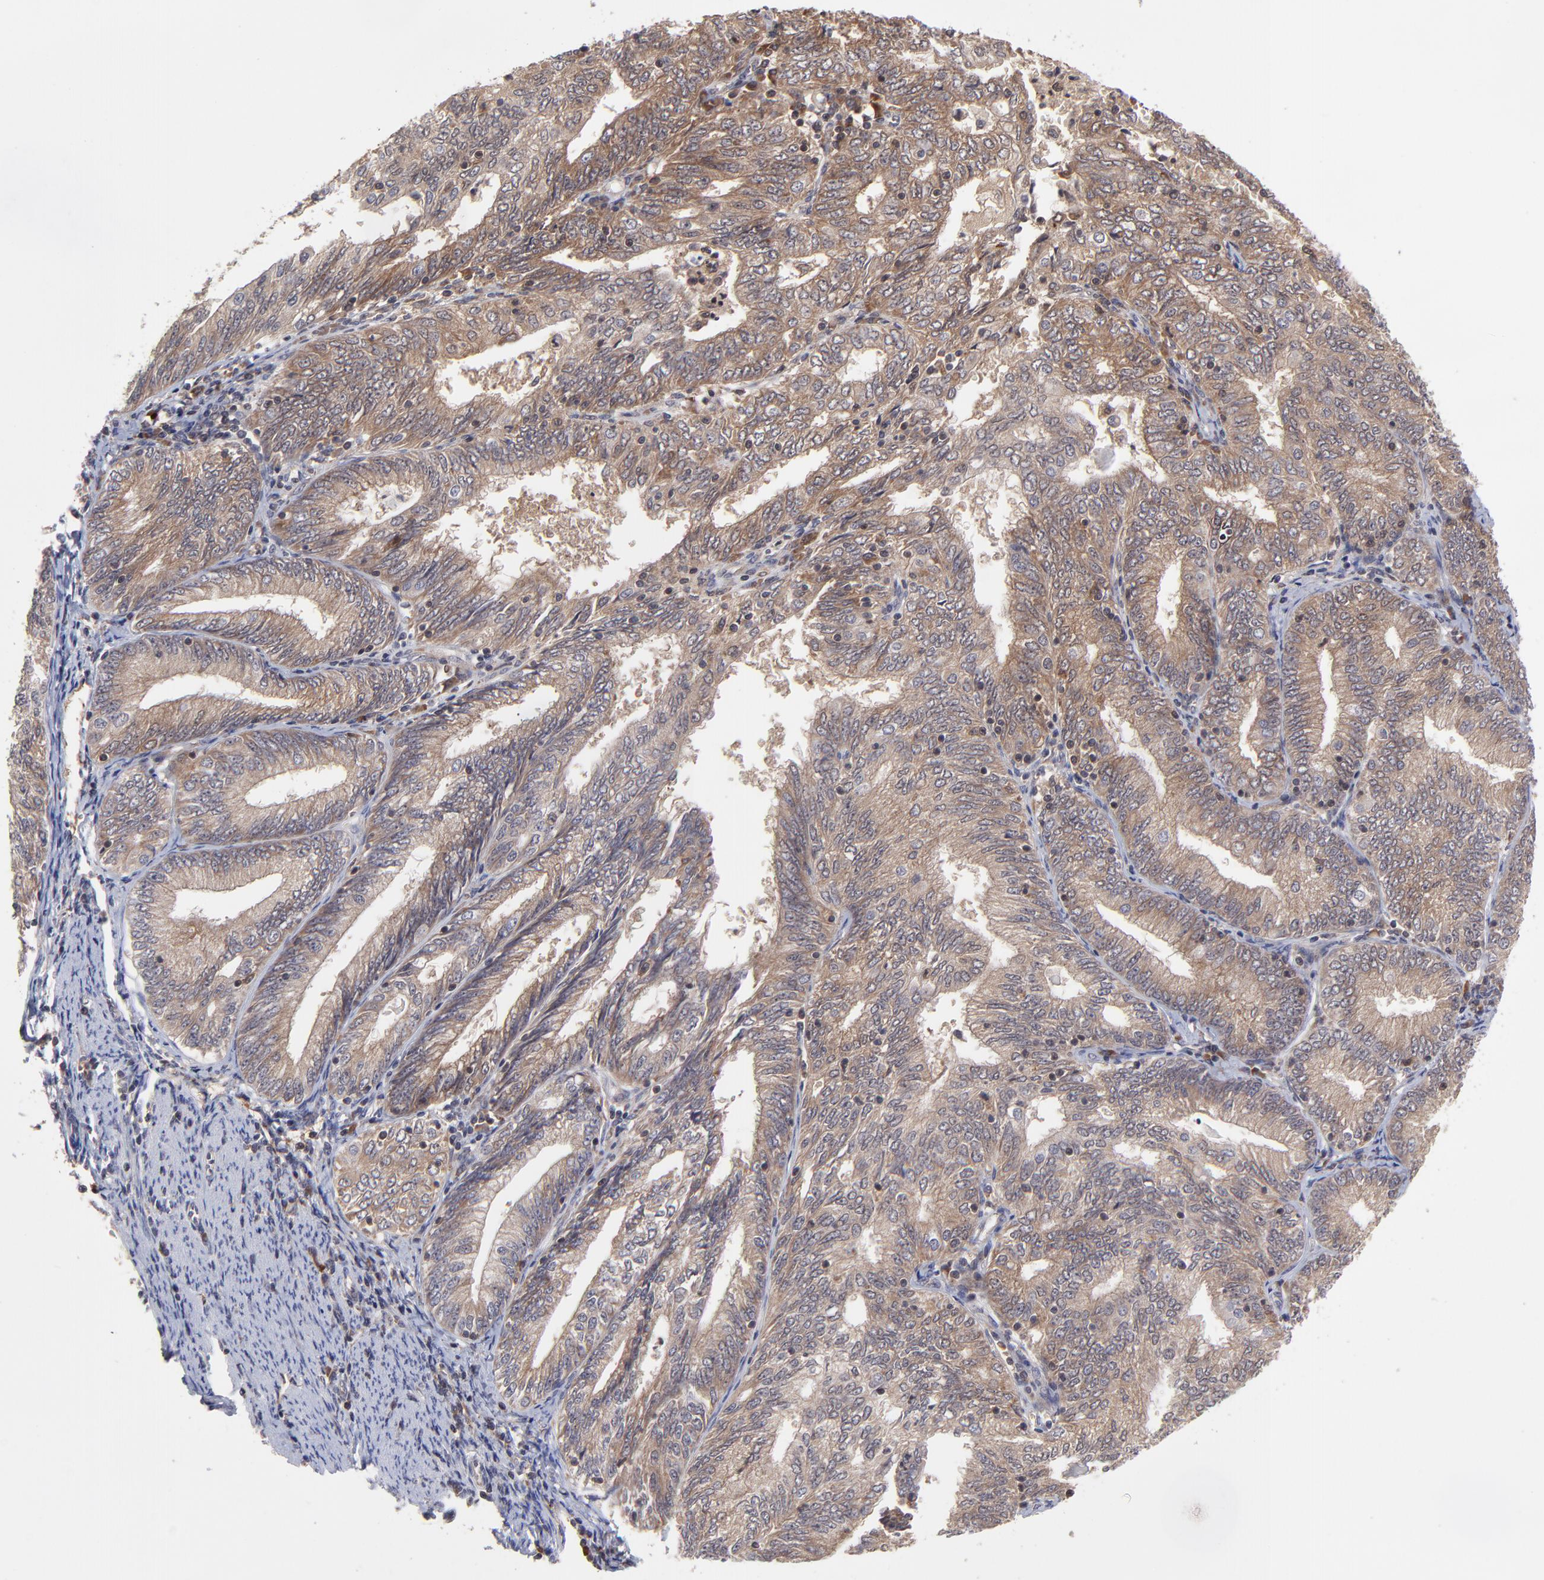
{"staining": {"intensity": "moderate", "quantity": "25%-75%", "location": "cytoplasmic/membranous"}, "tissue": "endometrial cancer", "cell_type": "Tumor cells", "image_type": "cancer", "snomed": [{"axis": "morphology", "description": "Adenocarcinoma, NOS"}, {"axis": "topography", "description": "Endometrium"}], "caption": "Endometrial adenocarcinoma stained for a protein (brown) displays moderate cytoplasmic/membranous positive expression in about 25%-75% of tumor cells.", "gene": "UBE2L6", "patient": {"sex": "female", "age": 69}}